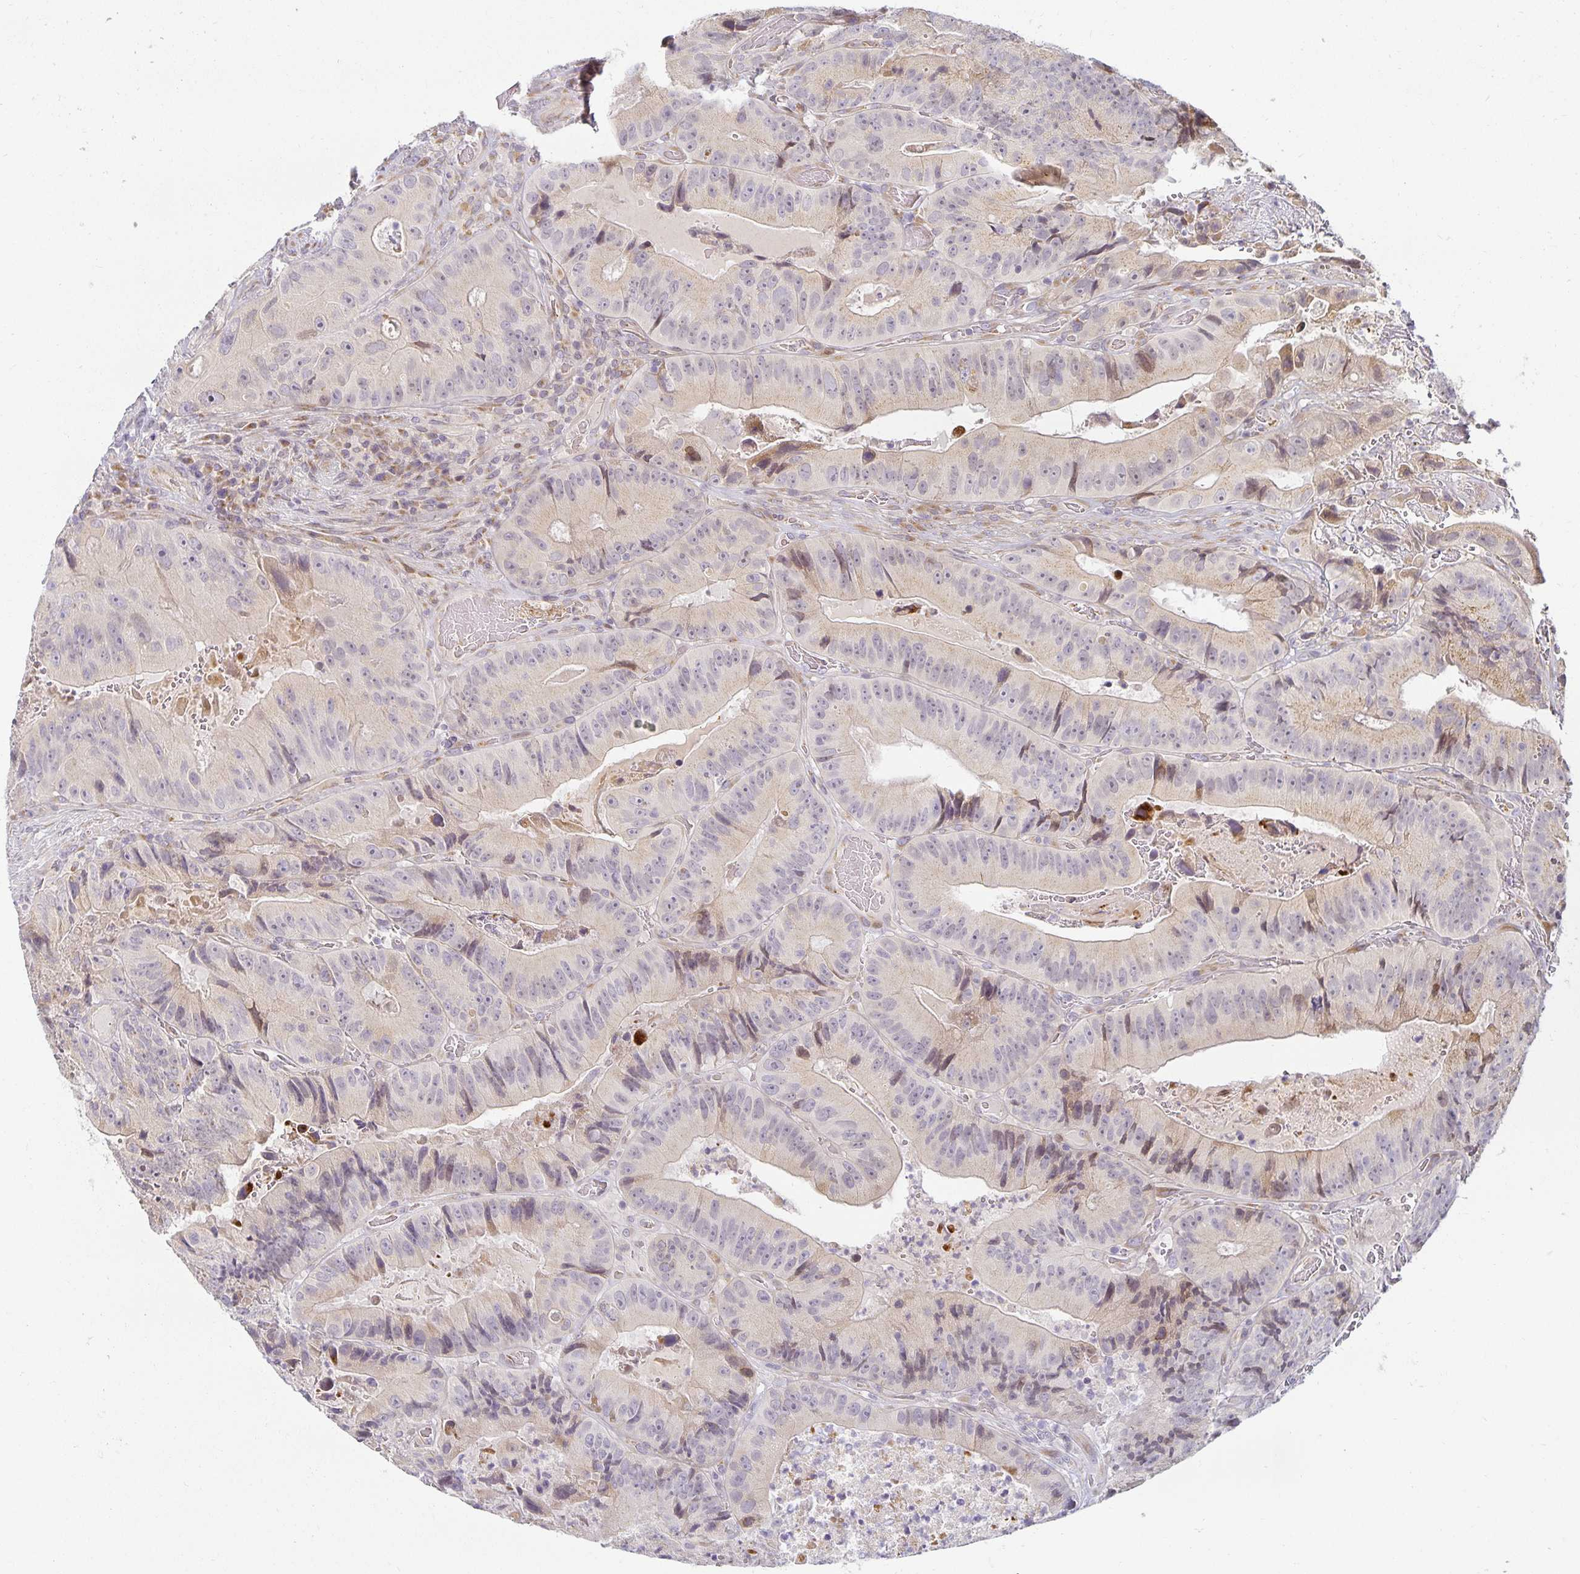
{"staining": {"intensity": "negative", "quantity": "none", "location": "none"}, "tissue": "colorectal cancer", "cell_type": "Tumor cells", "image_type": "cancer", "snomed": [{"axis": "morphology", "description": "Adenocarcinoma, NOS"}, {"axis": "topography", "description": "Colon"}], "caption": "This is an immunohistochemistry (IHC) micrograph of colorectal cancer. There is no expression in tumor cells.", "gene": "EHF", "patient": {"sex": "female", "age": 86}}